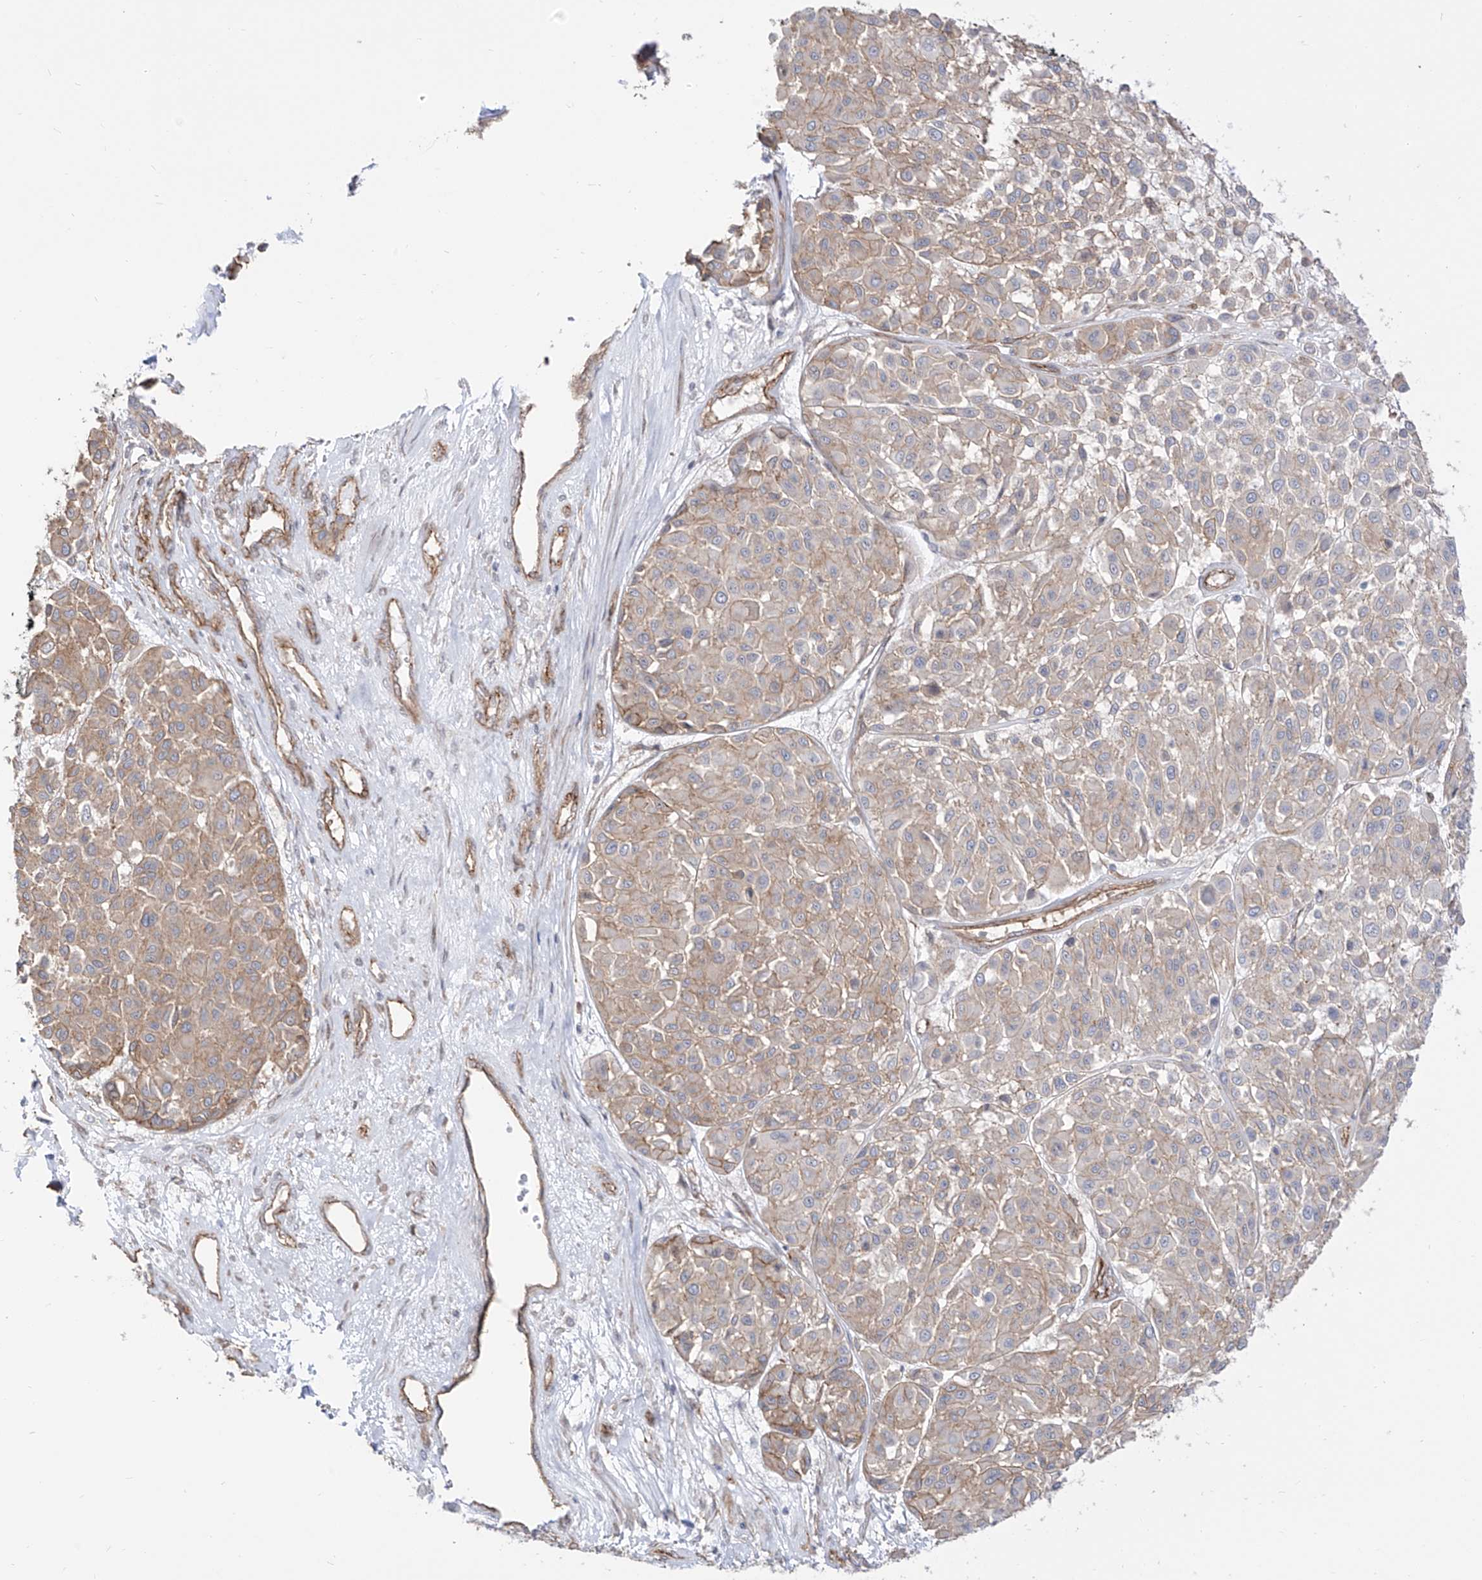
{"staining": {"intensity": "moderate", "quantity": "25%-75%", "location": "cytoplasmic/membranous"}, "tissue": "melanoma", "cell_type": "Tumor cells", "image_type": "cancer", "snomed": [{"axis": "morphology", "description": "Malignant melanoma, Metastatic site"}, {"axis": "topography", "description": "Soft tissue"}], "caption": "Moderate cytoplasmic/membranous staining is appreciated in approximately 25%-75% of tumor cells in melanoma.", "gene": "ZNF180", "patient": {"sex": "male", "age": 41}}